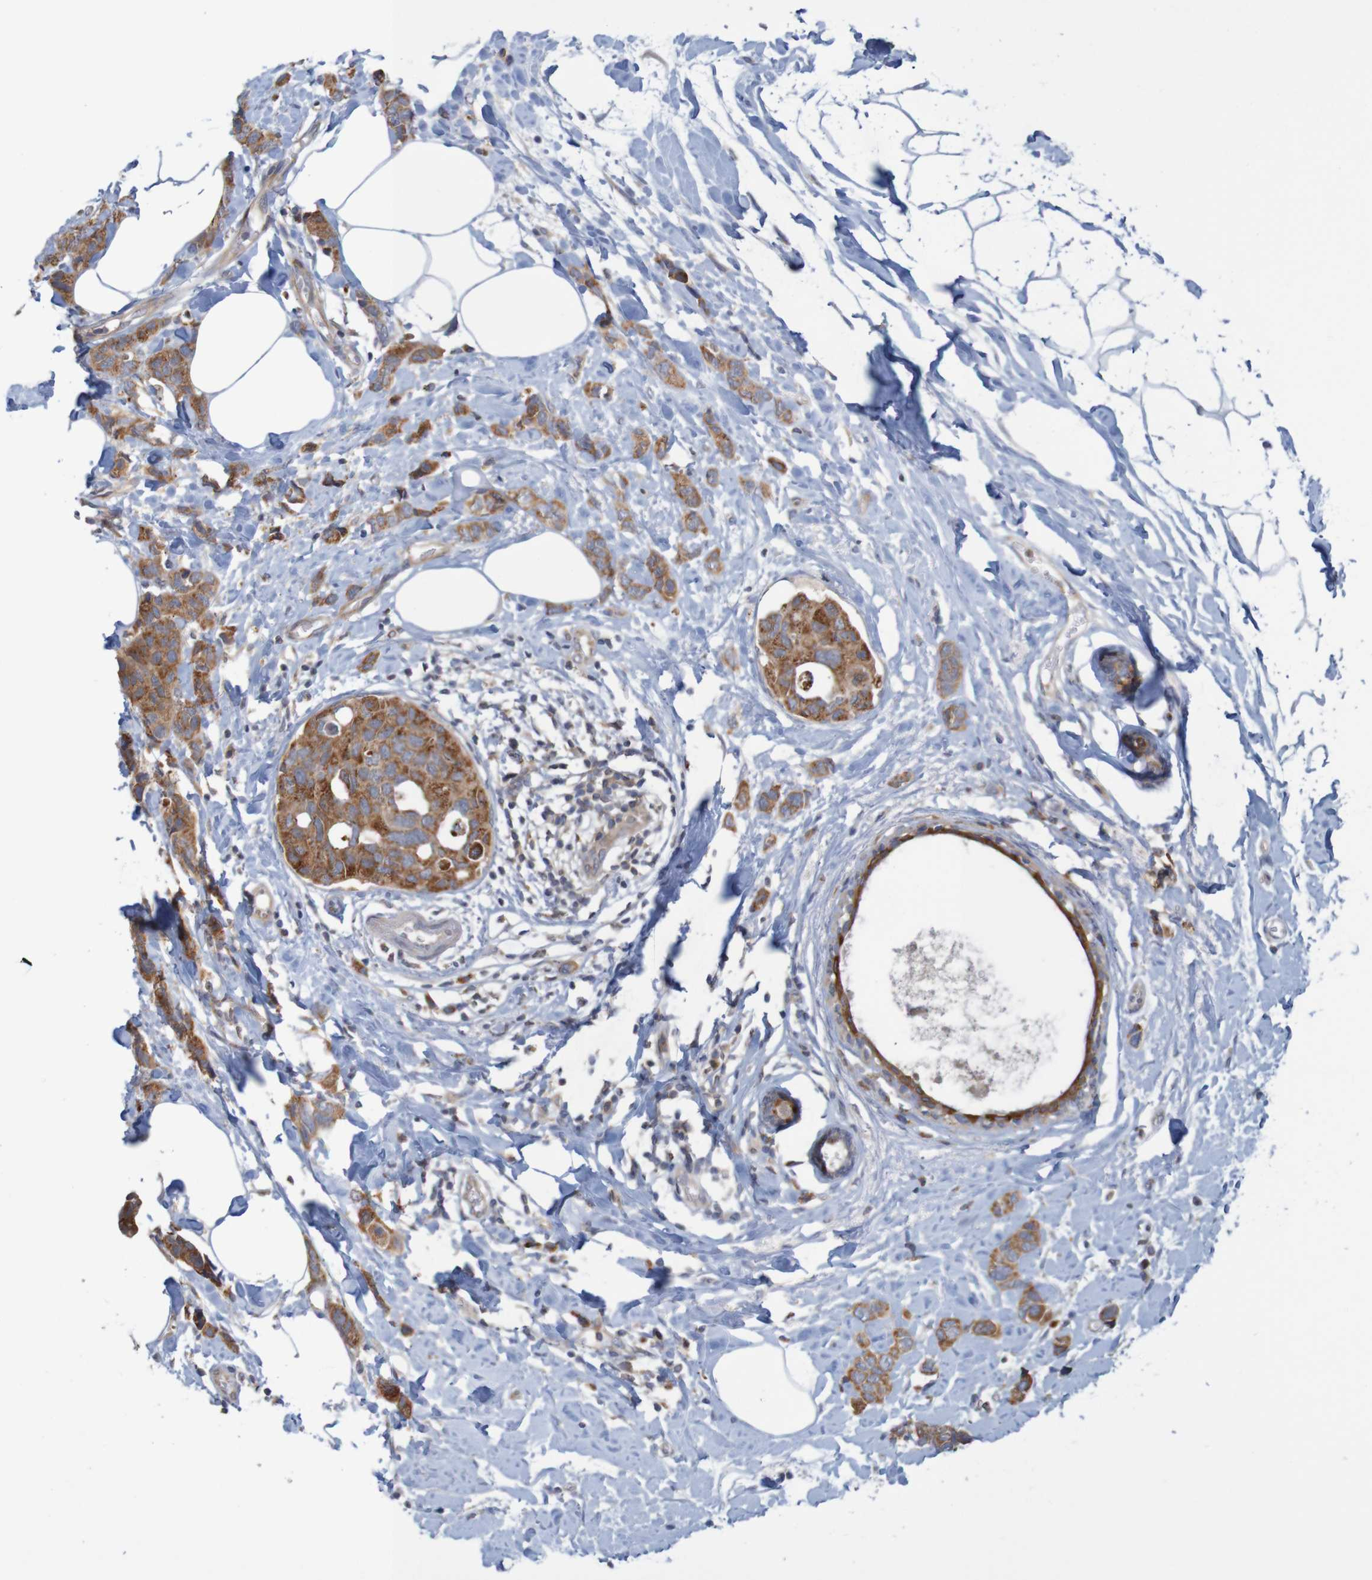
{"staining": {"intensity": "strong", "quantity": ">75%", "location": "cytoplasmic/membranous"}, "tissue": "breast cancer", "cell_type": "Tumor cells", "image_type": "cancer", "snomed": [{"axis": "morphology", "description": "Normal tissue, NOS"}, {"axis": "morphology", "description": "Duct carcinoma"}, {"axis": "topography", "description": "Breast"}], "caption": "Breast cancer tissue shows strong cytoplasmic/membranous positivity in approximately >75% of tumor cells", "gene": "NAV2", "patient": {"sex": "female", "age": 50}}